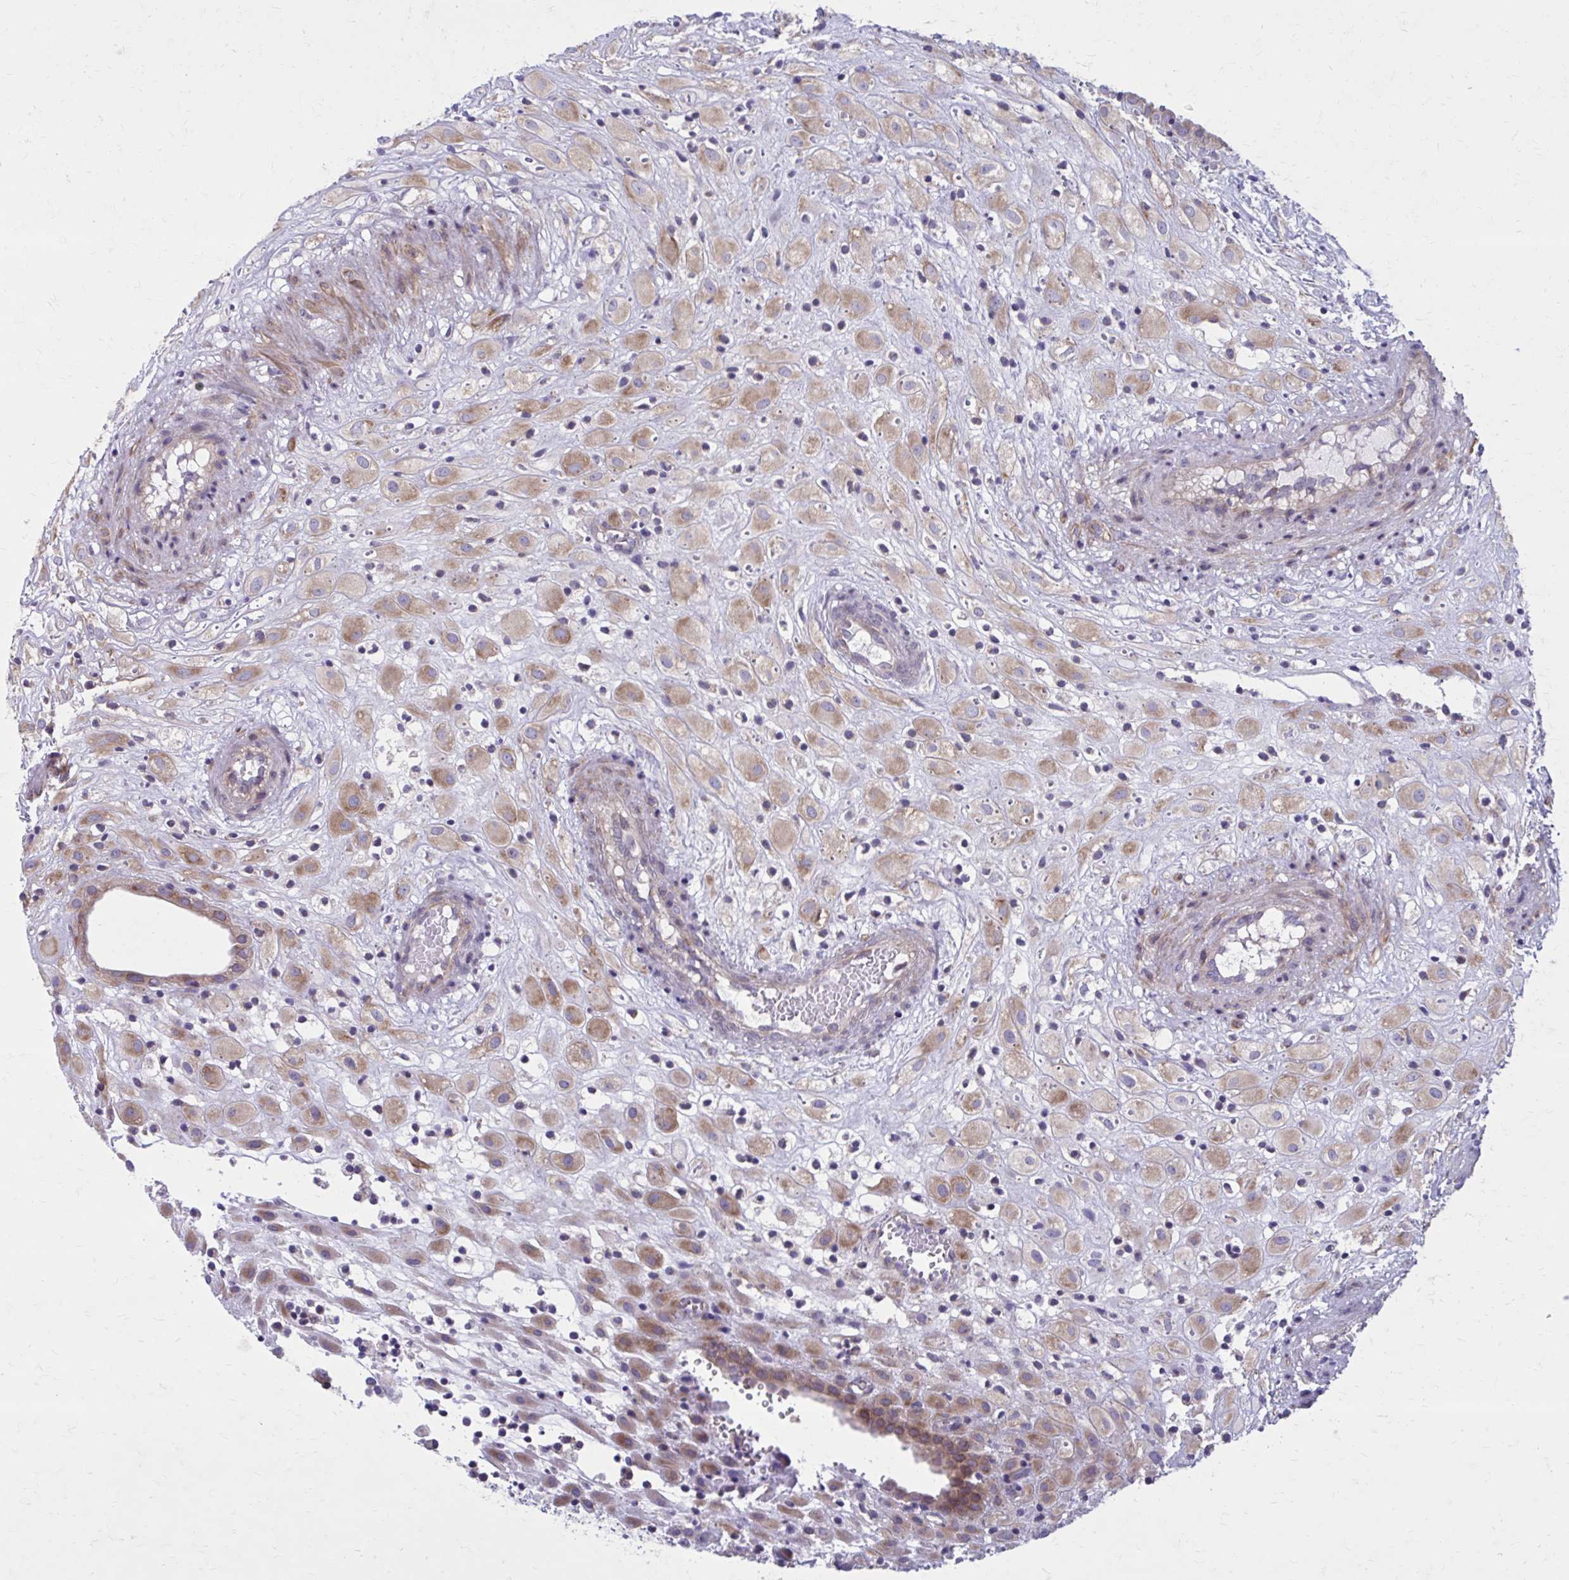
{"staining": {"intensity": "moderate", "quantity": ">75%", "location": "cytoplasmic/membranous"}, "tissue": "placenta", "cell_type": "Decidual cells", "image_type": "normal", "snomed": [{"axis": "morphology", "description": "Normal tissue, NOS"}, {"axis": "topography", "description": "Placenta"}], "caption": "Immunohistochemical staining of normal human placenta reveals medium levels of moderate cytoplasmic/membranous expression in approximately >75% of decidual cells. Nuclei are stained in blue.", "gene": "GIGYF2", "patient": {"sex": "female", "age": 24}}